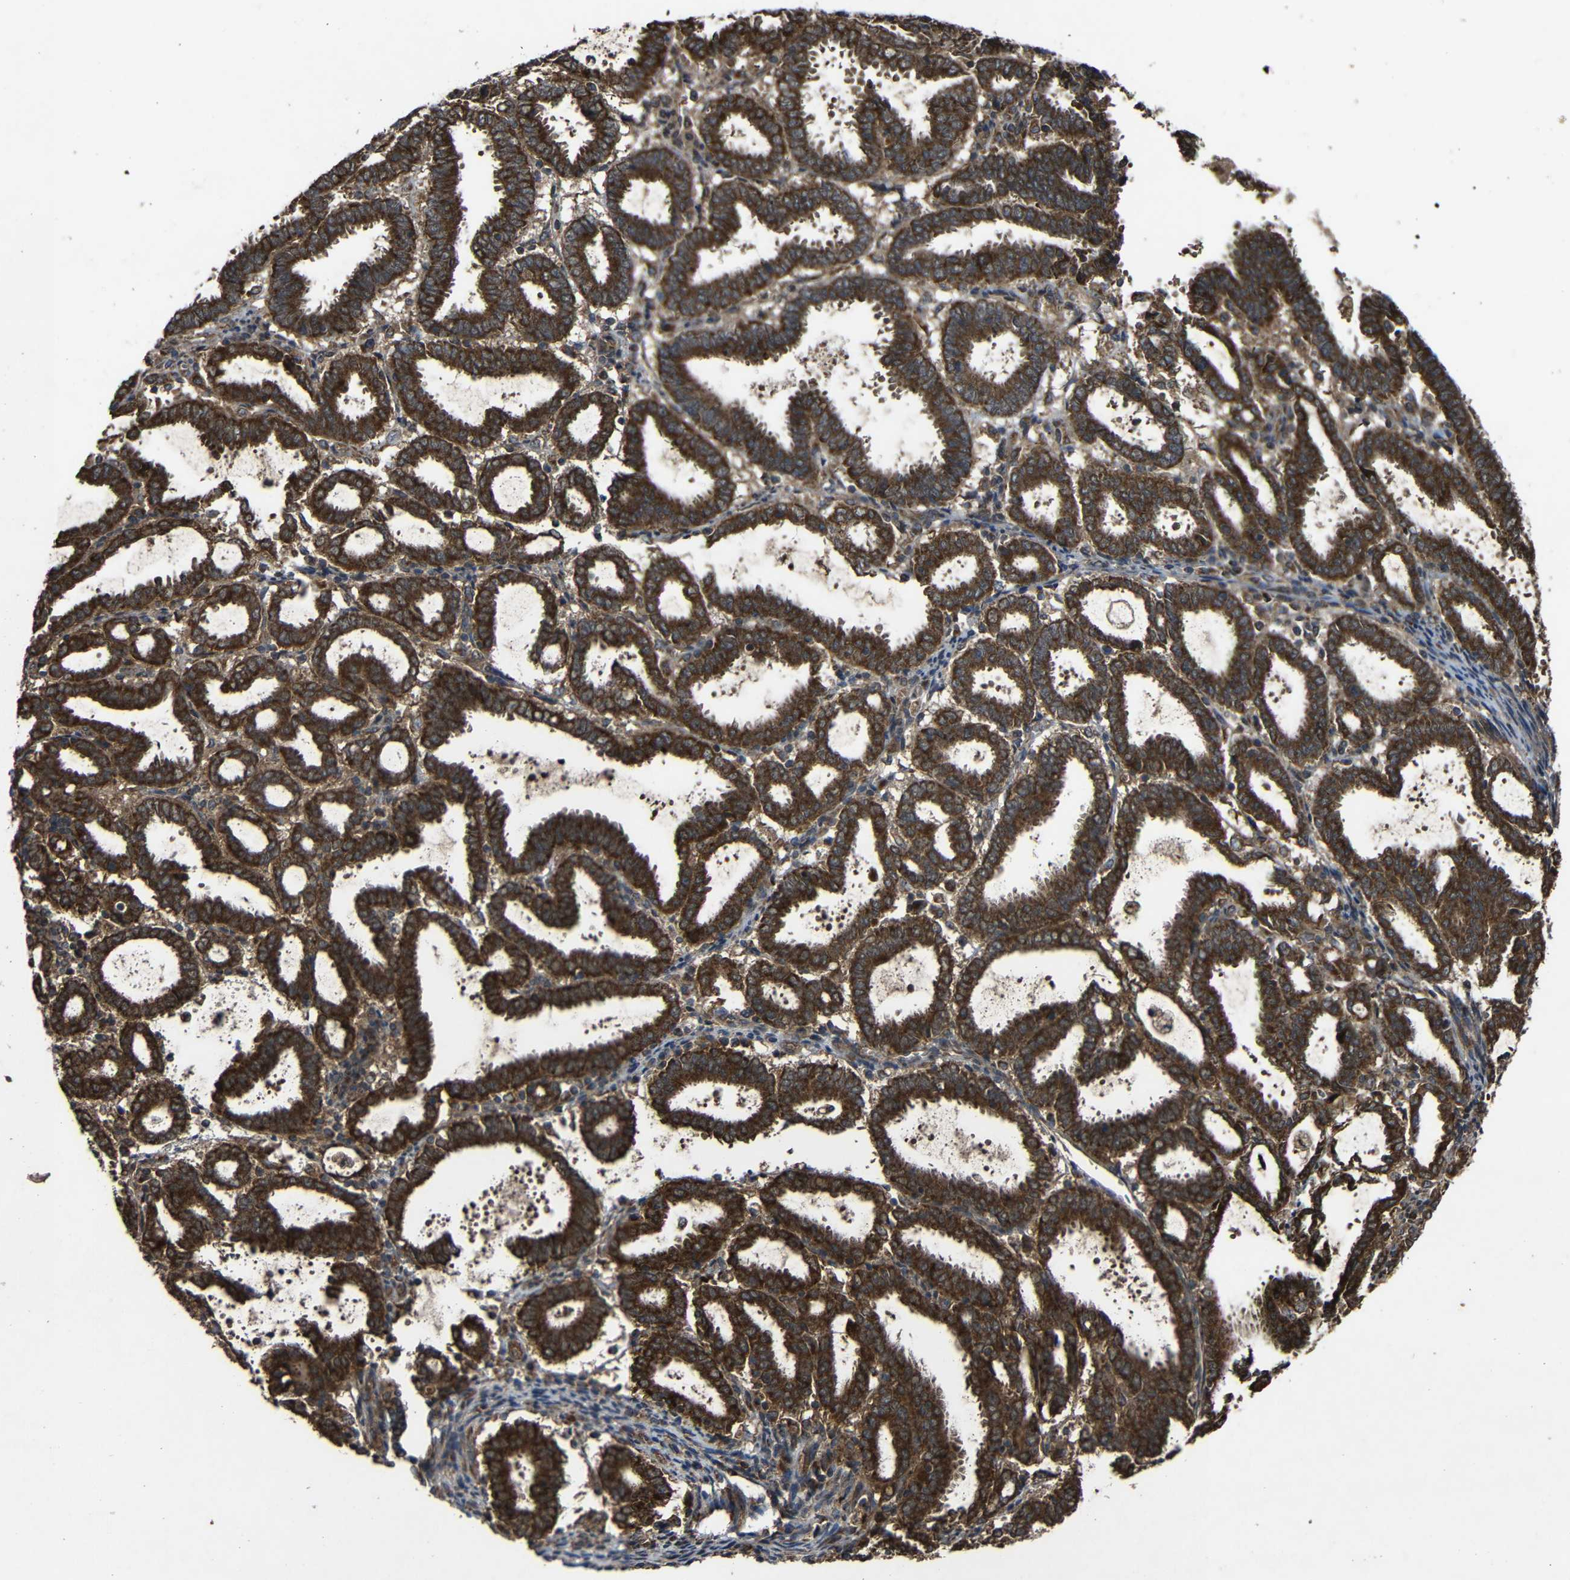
{"staining": {"intensity": "strong", "quantity": ">75%", "location": "cytoplasmic/membranous"}, "tissue": "endometrial cancer", "cell_type": "Tumor cells", "image_type": "cancer", "snomed": [{"axis": "morphology", "description": "Adenocarcinoma, NOS"}, {"axis": "topography", "description": "Uterus"}], "caption": "About >75% of tumor cells in endometrial cancer show strong cytoplasmic/membranous protein expression as visualized by brown immunohistochemical staining.", "gene": "C1GALT1", "patient": {"sex": "female", "age": 83}}